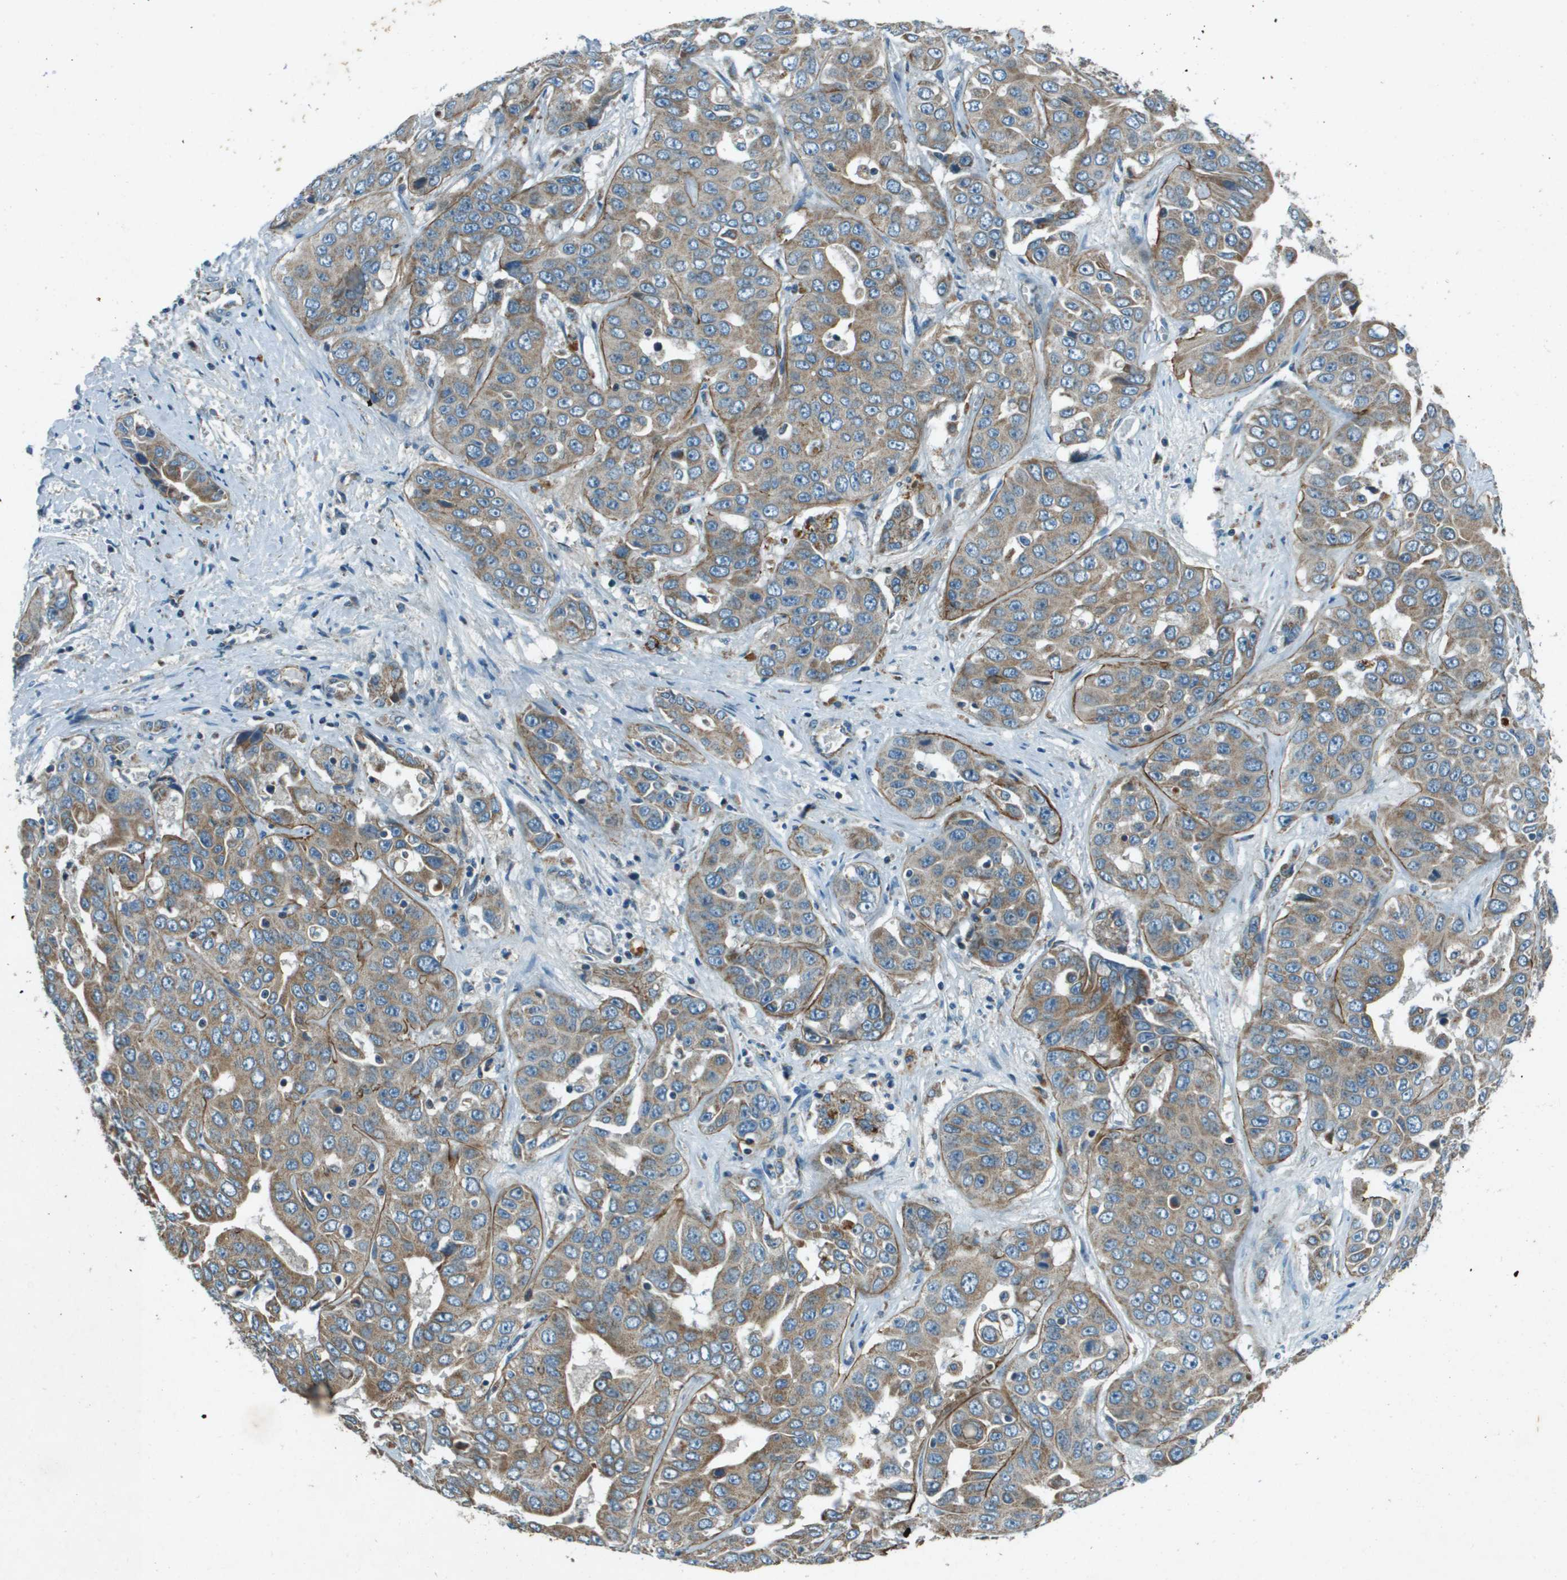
{"staining": {"intensity": "moderate", "quantity": ">75%", "location": "cytoplasmic/membranous"}, "tissue": "liver cancer", "cell_type": "Tumor cells", "image_type": "cancer", "snomed": [{"axis": "morphology", "description": "Cholangiocarcinoma"}, {"axis": "topography", "description": "Liver"}], "caption": "Brown immunohistochemical staining in human liver cholangiocarcinoma shows moderate cytoplasmic/membranous expression in approximately >75% of tumor cells.", "gene": "MIGA1", "patient": {"sex": "female", "age": 52}}